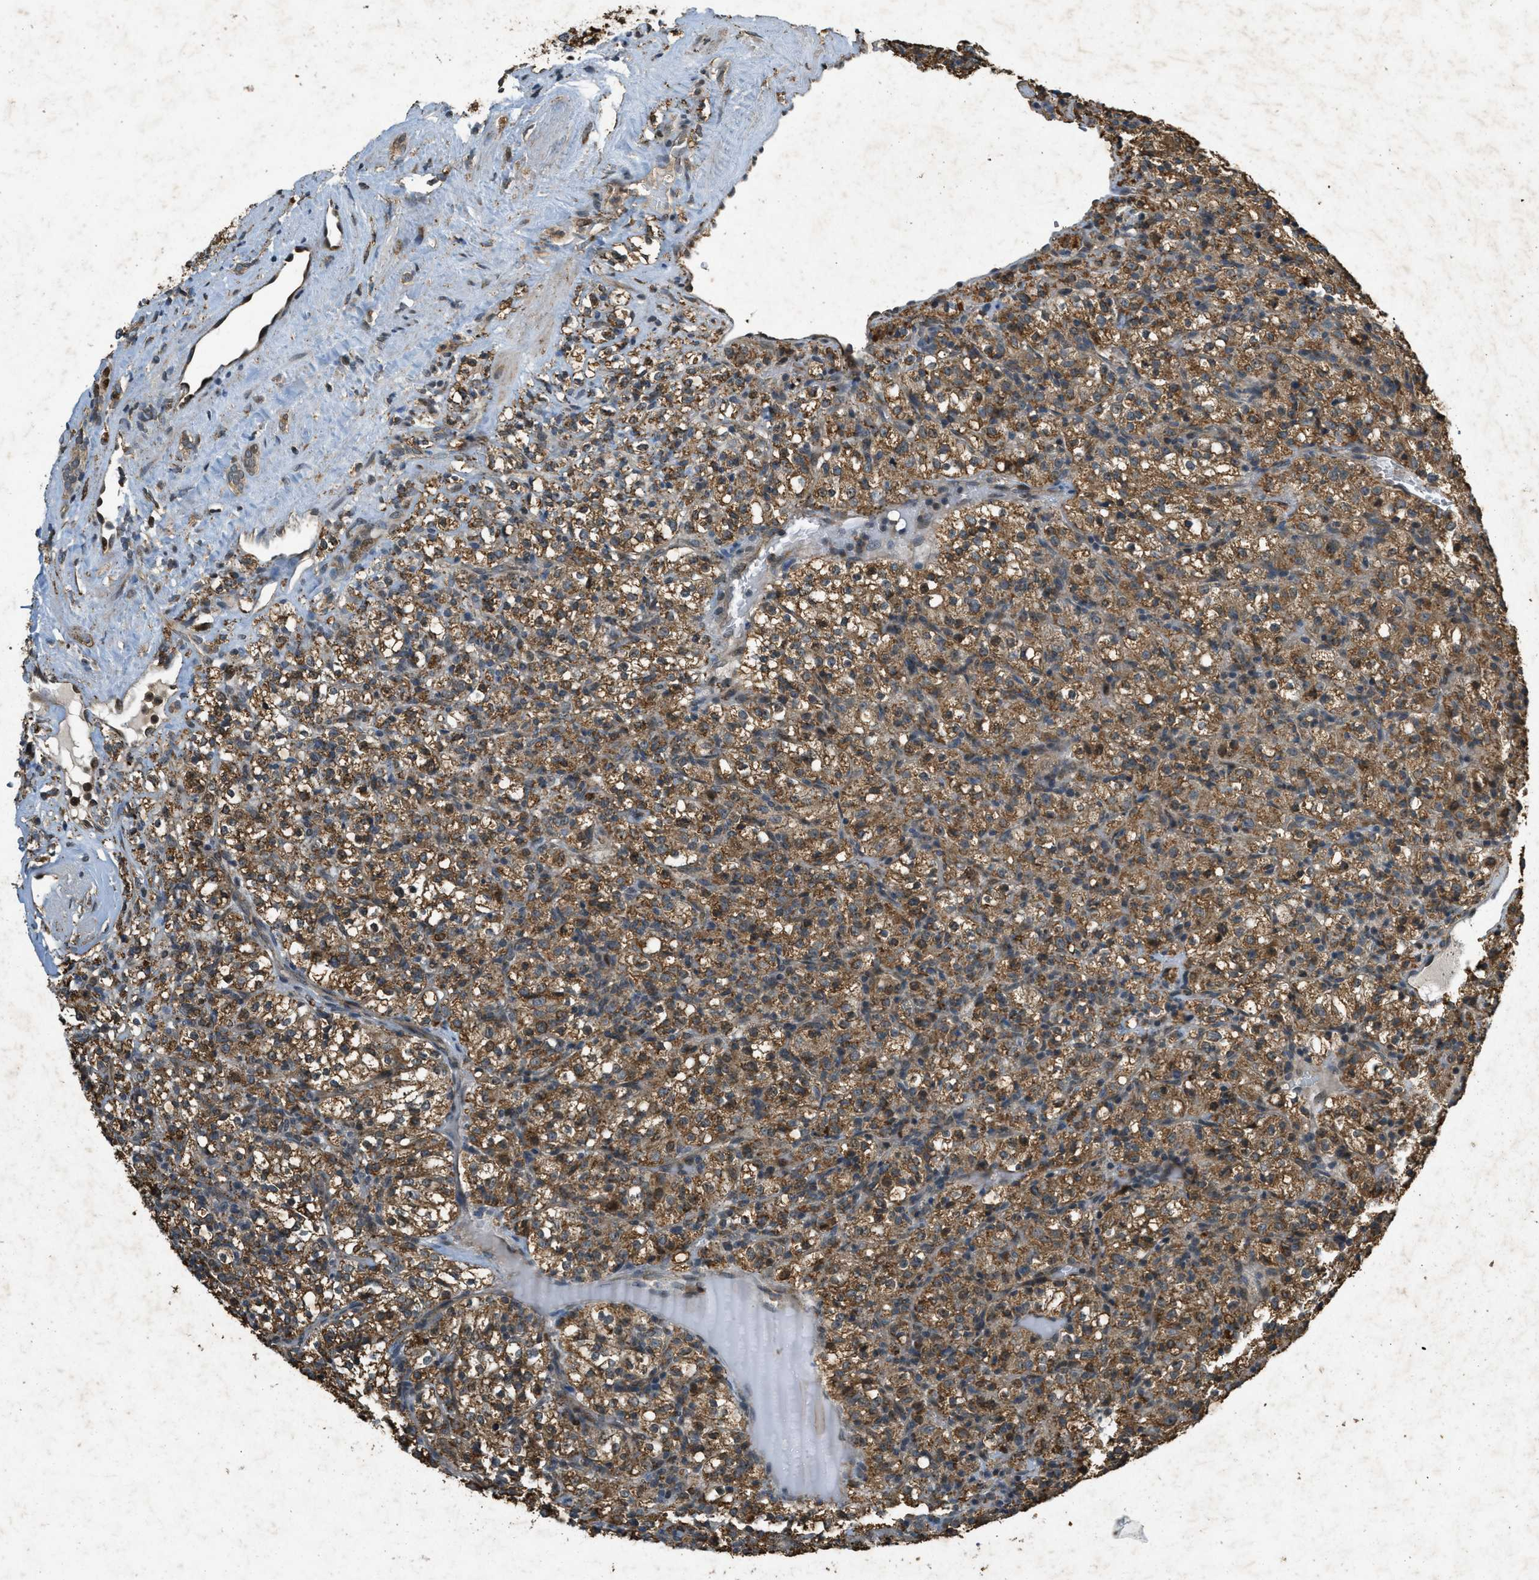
{"staining": {"intensity": "moderate", "quantity": ">75%", "location": "cytoplasmic/membranous"}, "tissue": "renal cancer", "cell_type": "Tumor cells", "image_type": "cancer", "snomed": [{"axis": "morphology", "description": "Normal tissue, NOS"}, {"axis": "morphology", "description": "Adenocarcinoma, NOS"}, {"axis": "topography", "description": "Kidney"}], "caption": "This micrograph reveals renal cancer (adenocarcinoma) stained with immunohistochemistry (IHC) to label a protein in brown. The cytoplasmic/membranous of tumor cells show moderate positivity for the protein. Nuclei are counter-stained blue.", "gene": "PPP1R15A", "patient": {"sex": "female", "age": 72}}